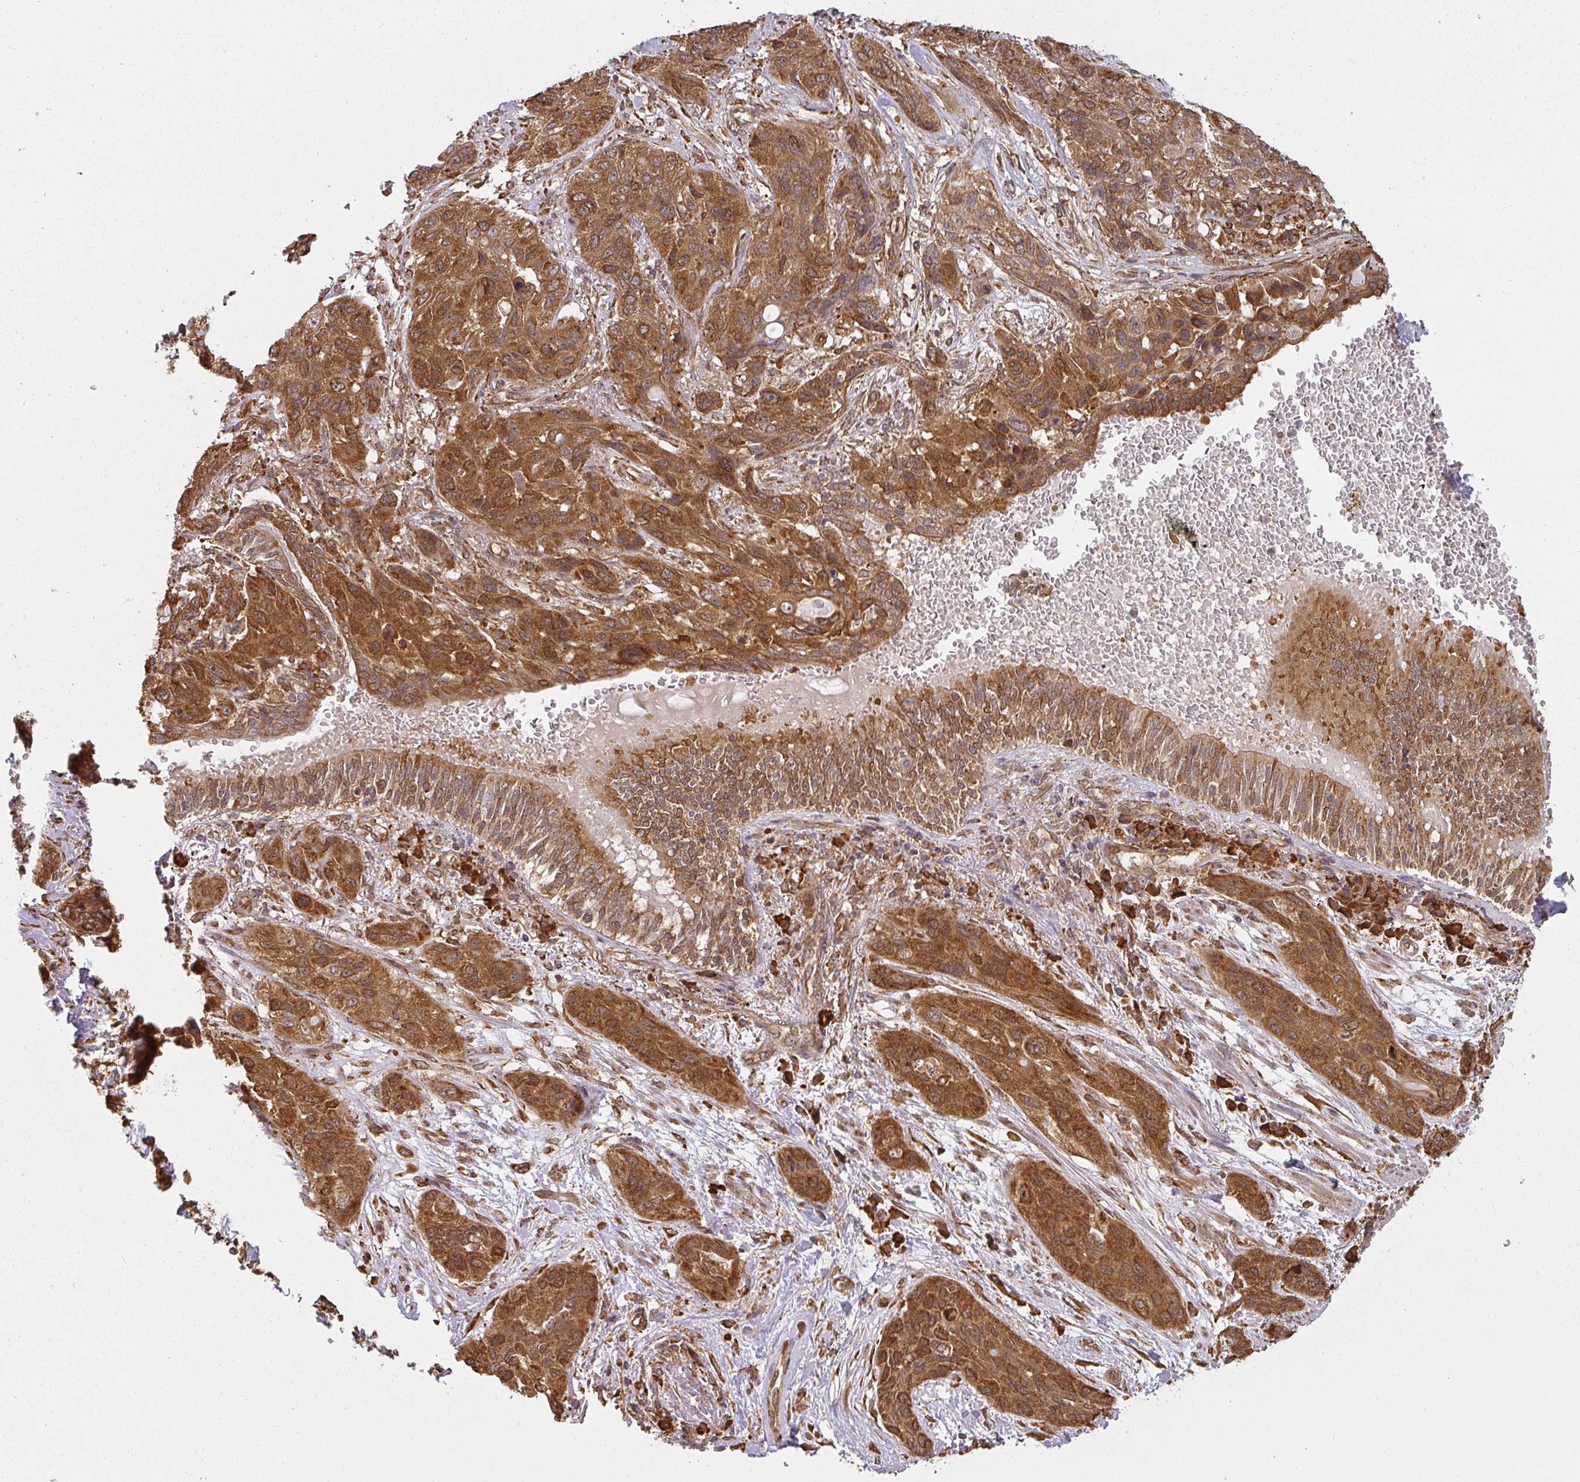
{"staining": {"intensity": "strong", "quantity": ">75%", "location": "cytoplasmic/membranous"}, "tissue": "lung cancer", "cell_type": "Tumor cells", "image_type": "cancer", "snomed": [{"axis": "morphology", "description": "Squamous cell carcinoma, NOS"}, {"axis": "topography", "description": "Lung"}], "caption": "Protein expression analysis of squamous cell carcinoma (lung) exhibits strong cytoplasmic/membranous staining in approximately >75% of tumor cells.", "gene": "PPP6R3", "patient": {"sex": "female", "age": 70}}